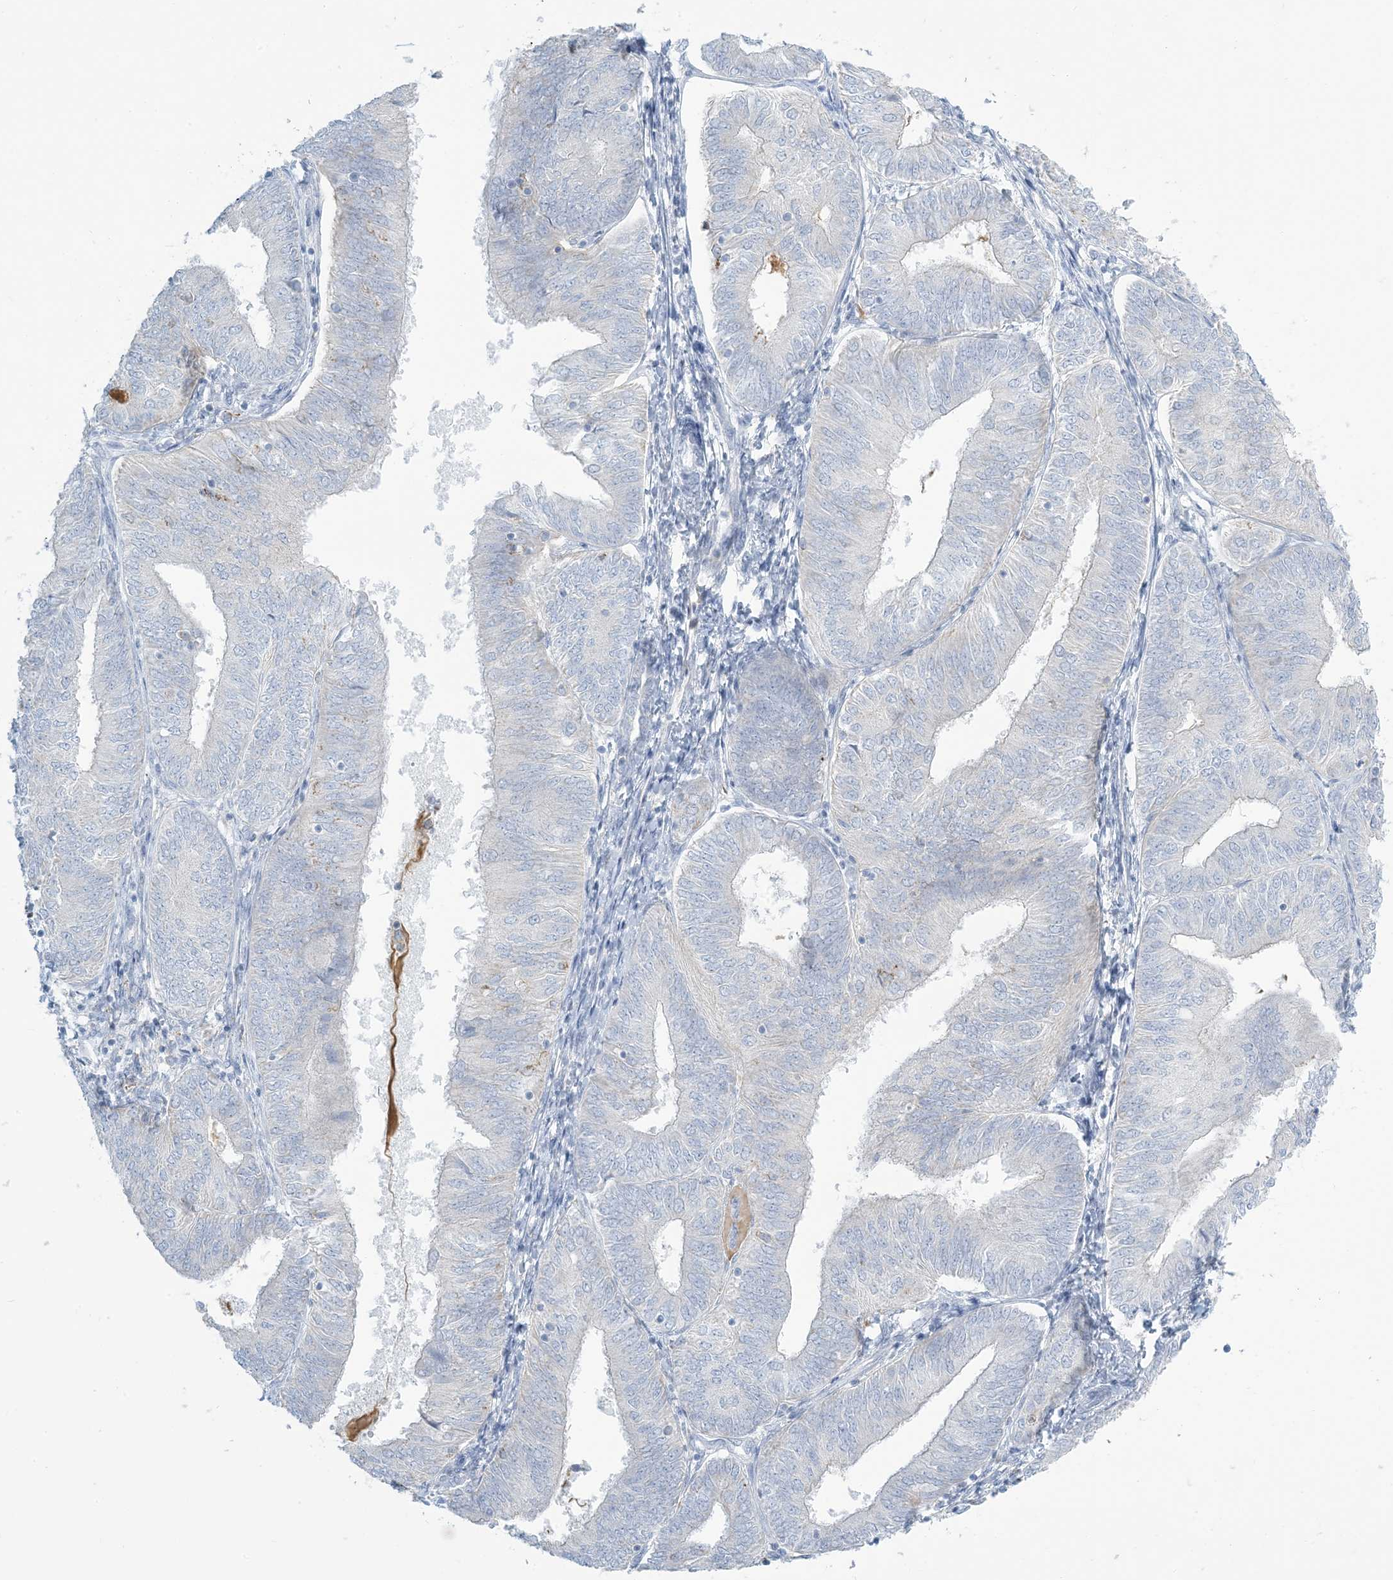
{"staining": {"intensity": "negative", "quantity": "none", "location": "none"}, "tissue": "endometrial cancer", "cell_type": "Tumor cells", "image_type": "cancer", "snomed": [{"axis": "morphology", "description": "Adenocarcinoma, NOS"}, {"axis": "topography", "description": "Endometrium"}], "caption": "The micrograph shows no significant positivity in tumor cells of endometrial cancer.", "gene": "ZDHHC4", "patient": {"sex": "female", "age": 58}}